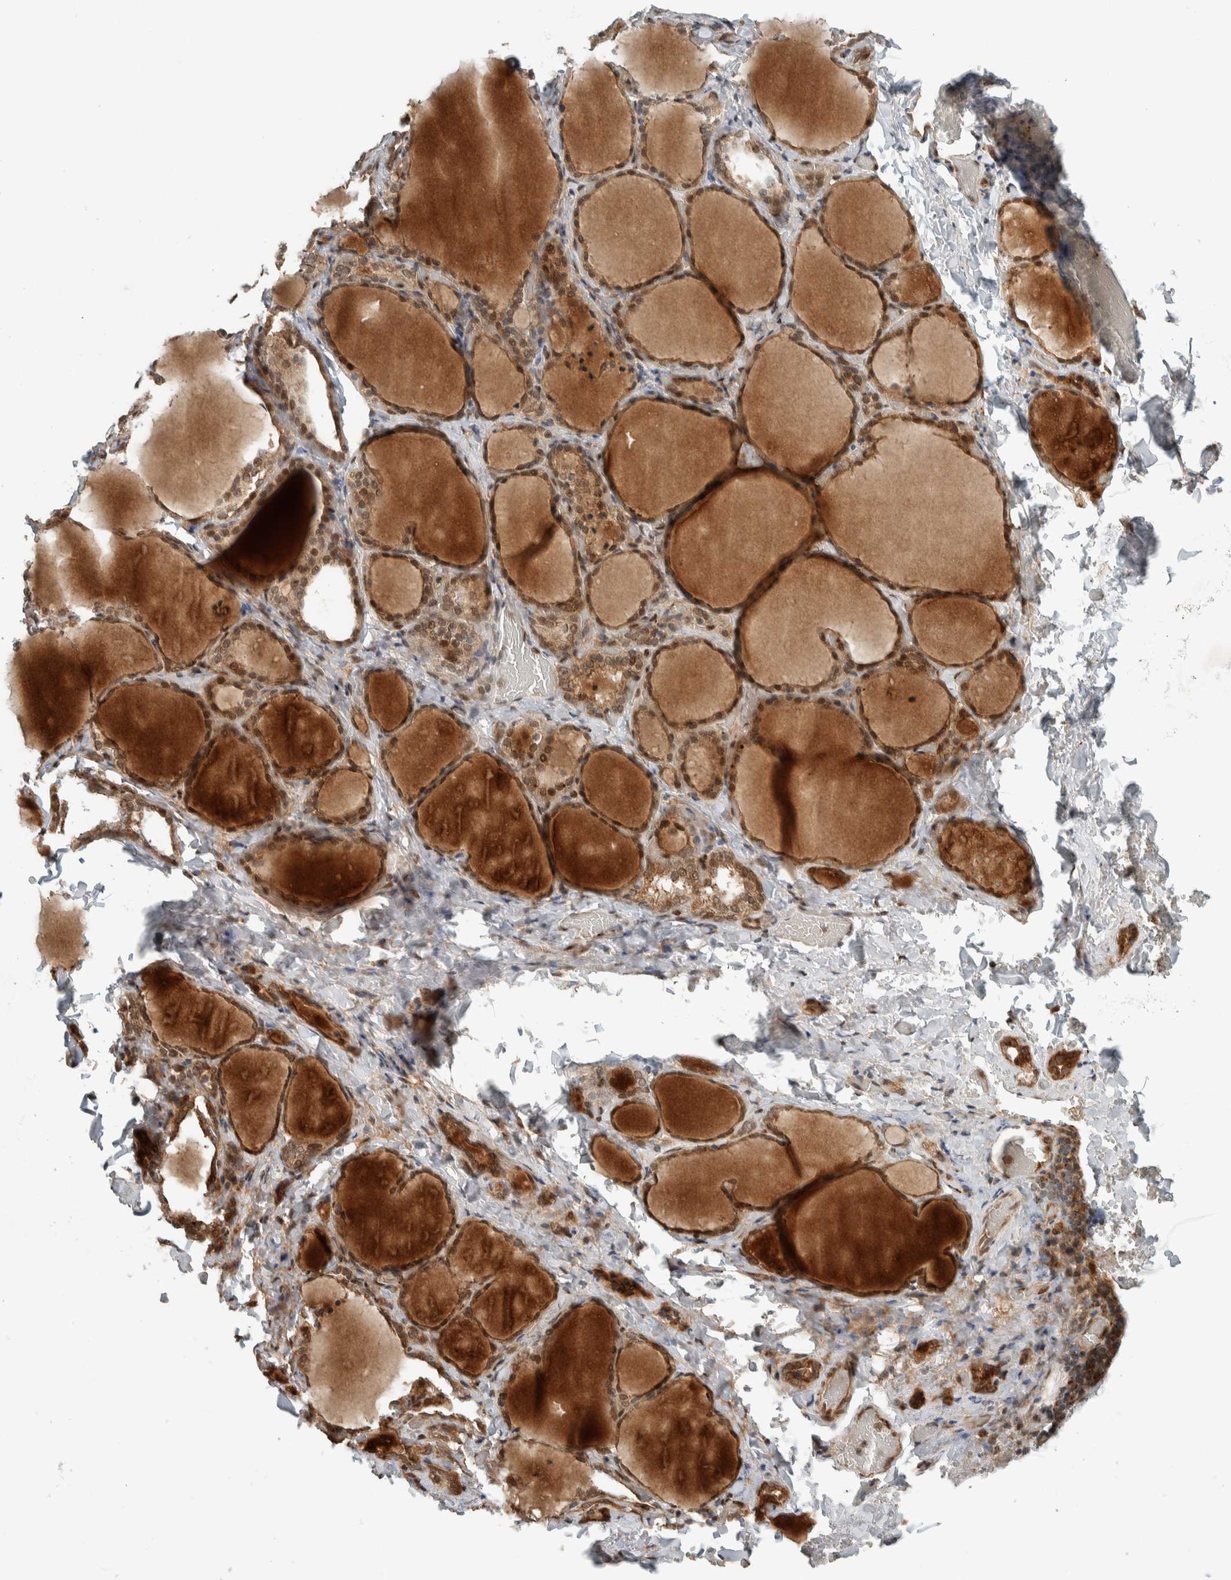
{"staining": {"intensity": "strong", "quantity": ">75%", "location": "cytoplasmic/membranous,nuclear"}, "tissue": "thyroid gland", "cell_type": "Glandular cells", "image_type": "normal", "snomed": [{"axis": "morphology", "description": "Normal tissue, NOS"}, {"axis": "morphology", "description": "Papillary adenocarcinoma, NOS"}, {"axis": "topography", "description": "Thyroid gland"}], "caption": "Immunohistochemical staining of unremarkable thyroid gland shows >75% levels of strong cytoplasmic/membranous,nuclear protein positivity in about >75% of glandular cells. (Stains: DAB in brown, nuclei in blue, Microscopy: brightfield microscopy at high magnification).", "gene": "STXBP4", "patient": {"sex": "female", "age": 30}}